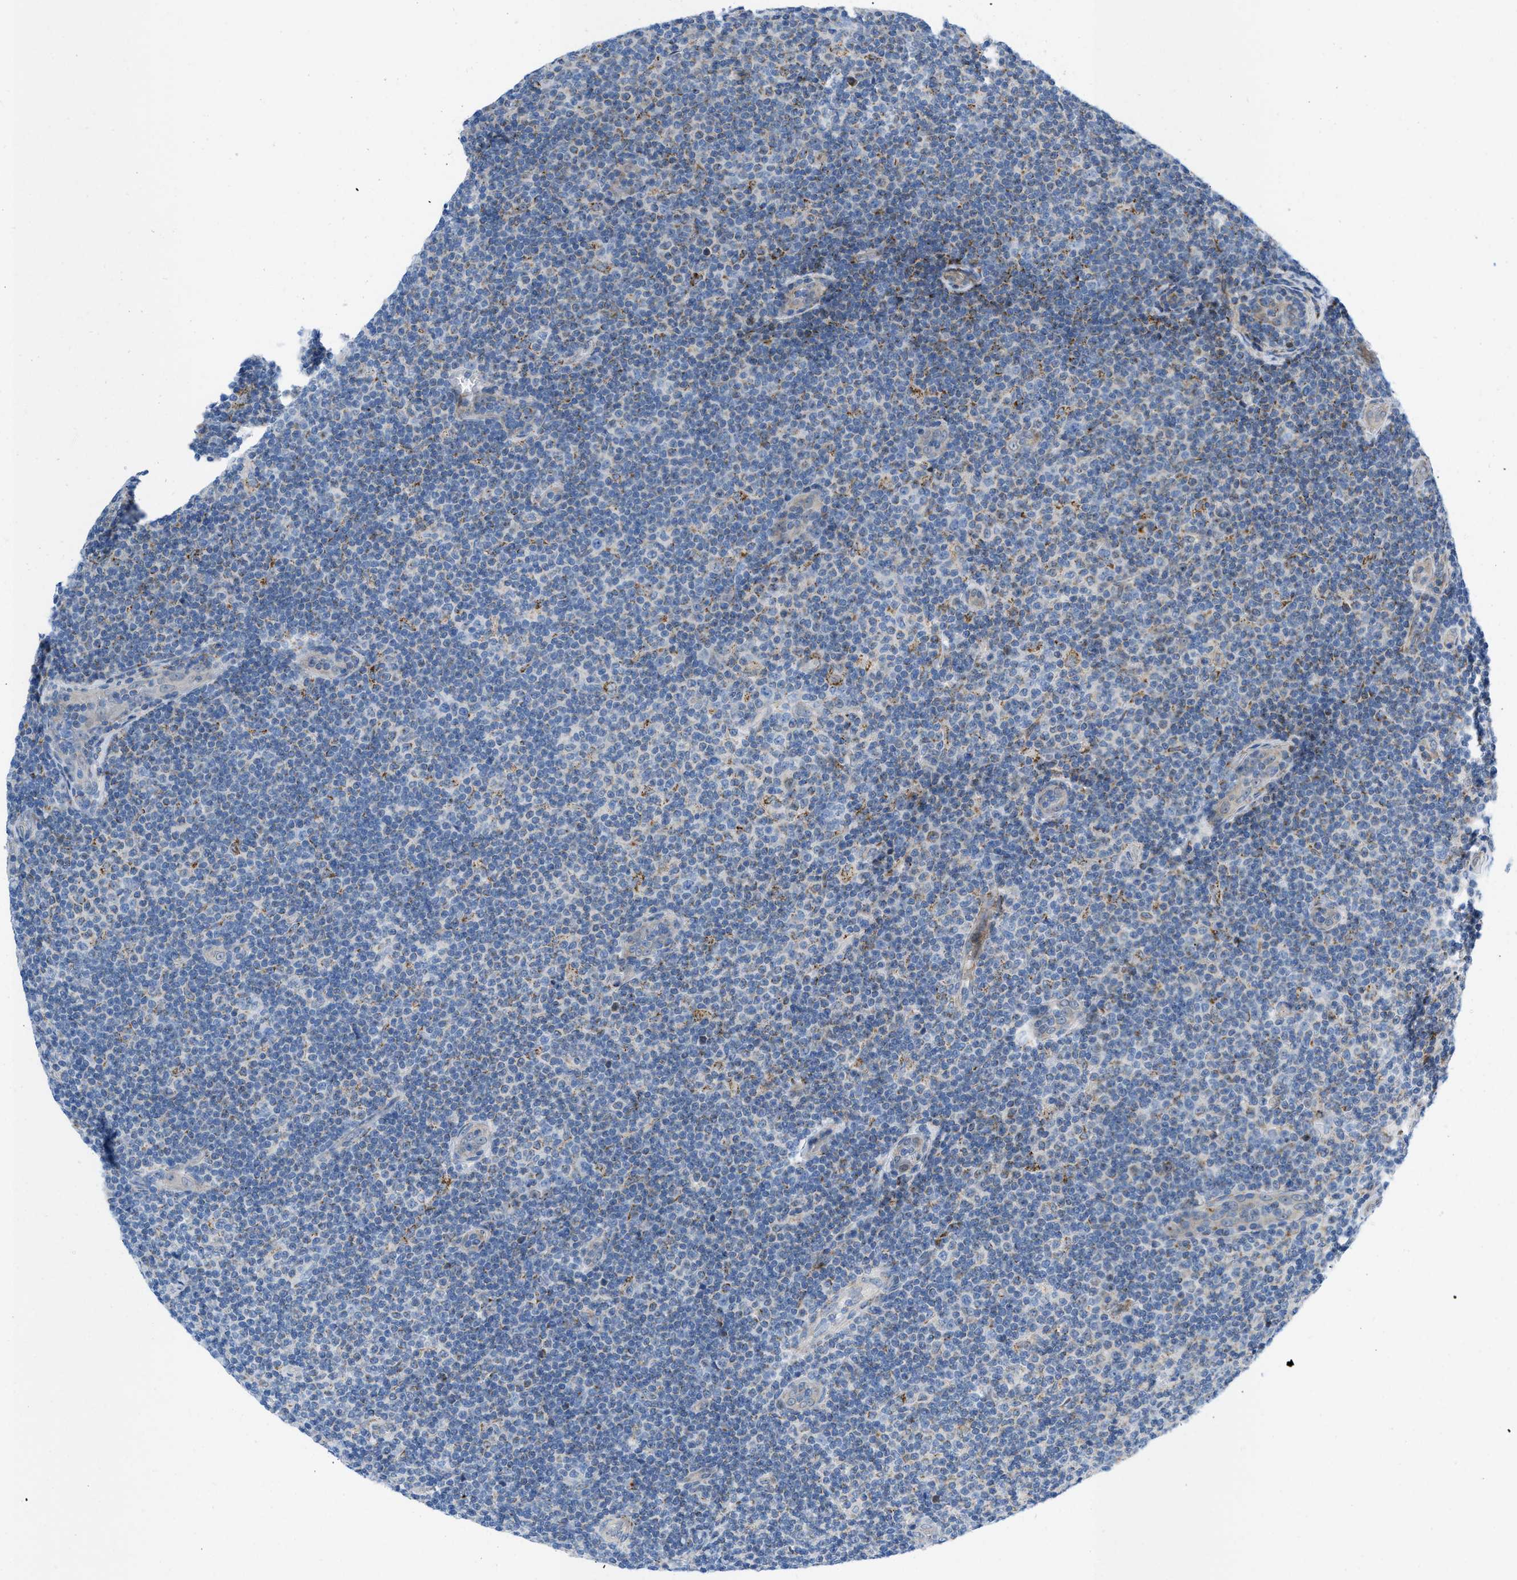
{"staining": {"intensity": "moderate", "quantity": "<25%", "location": "cytoplasmic/membranous"}, "tissue": "lymphoma", "cell_type": "Tumor cells", "image_type": "cancer", "snomed": [{"axis": "morphology", "description": "Malignant lymphoma, non-Hodgkin's type, Low grade"}, {"axis": "topography", "description": "Lymph node"}], "caption": "Human lymphoma stained with a protein marker exhibits moderate staining in tumor cells.", "gene": "RBBP9", "patient": {"sex": "male", "age": 83}}